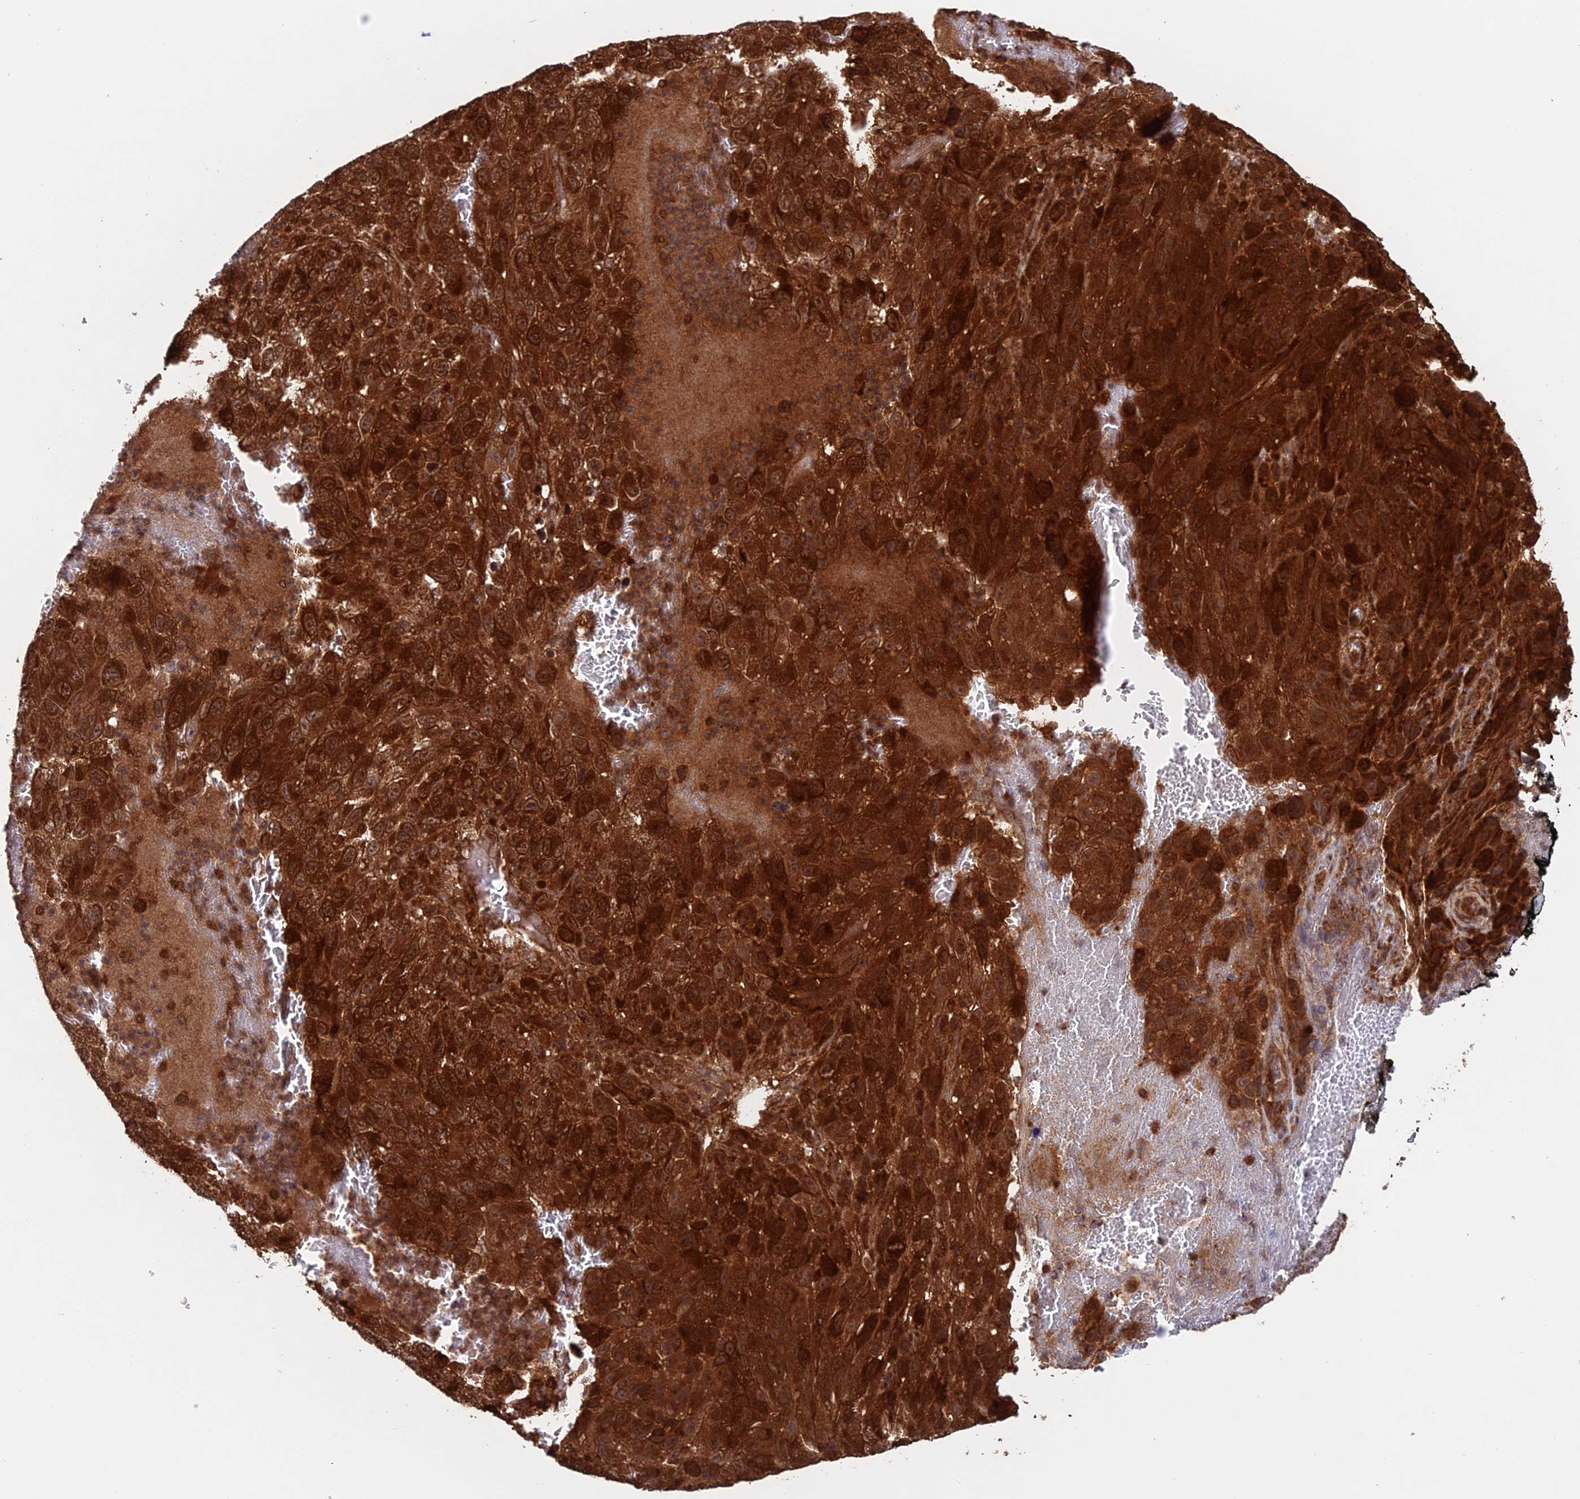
{"staining": {"intensity": "strong", "quantity": ">75%", "location": "cytoplasmic/membranous"}, "tissue": "melanoma", "cell_type": "Tumor cells", "image_type": "cancer", "snomed": [{"axis": "morphology", "description": "Normal tissue, NOS"}, {"axis": "morphology", "description": "Malignant melanoma, NOS"}, {"axis": "topography", "description": "Skin"}], "caption": "The photomicrograph shows staining of malignant melanoma, revealing strong cytoplasmic/membranous protein staining (brown color) within tumor cells.", "gene": "DTYMK", "patient": {"sex": "female", "age": 96}}